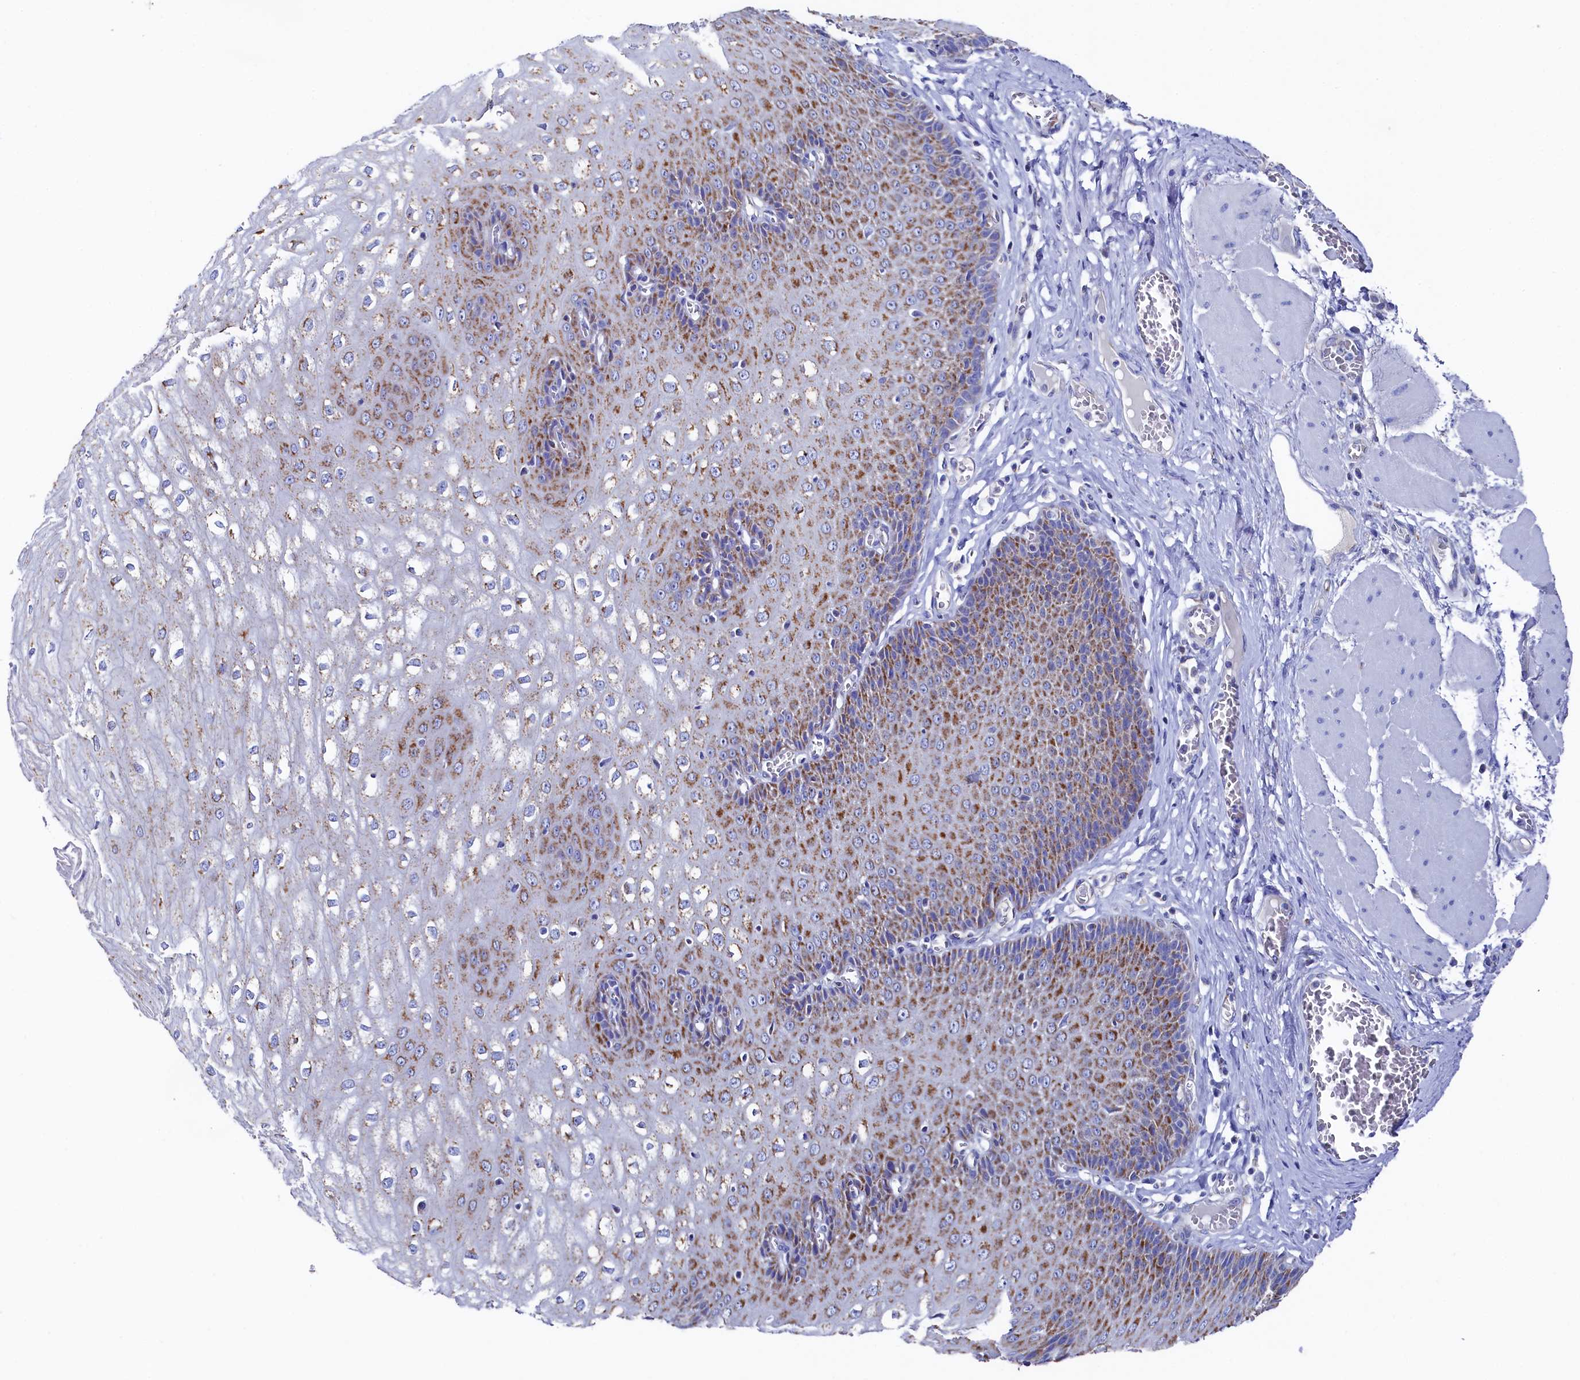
{"staining": {"intensity": "moderate", "quantity": ">75%", "location": "cytoplasmic/membranous"}, "tissue": "esophagus", "cell_type": "Squamous epithelial cells", "image_type": "normal", "snomed": [{"axis": "morphology", "description": "Normal tissue, NOS"}, {"axis": "topography", "description": "Esophagus"}], "caption": "A photomicrograph showing moderate cytoplasmic/membranous positivity in approximately >75% of squamous epithelial cells in unremarkable esophagus, as visualized by brown immunohistochemical staining.", "gene": "MMAB", "patient": {"sex": "male", "age": 60}}